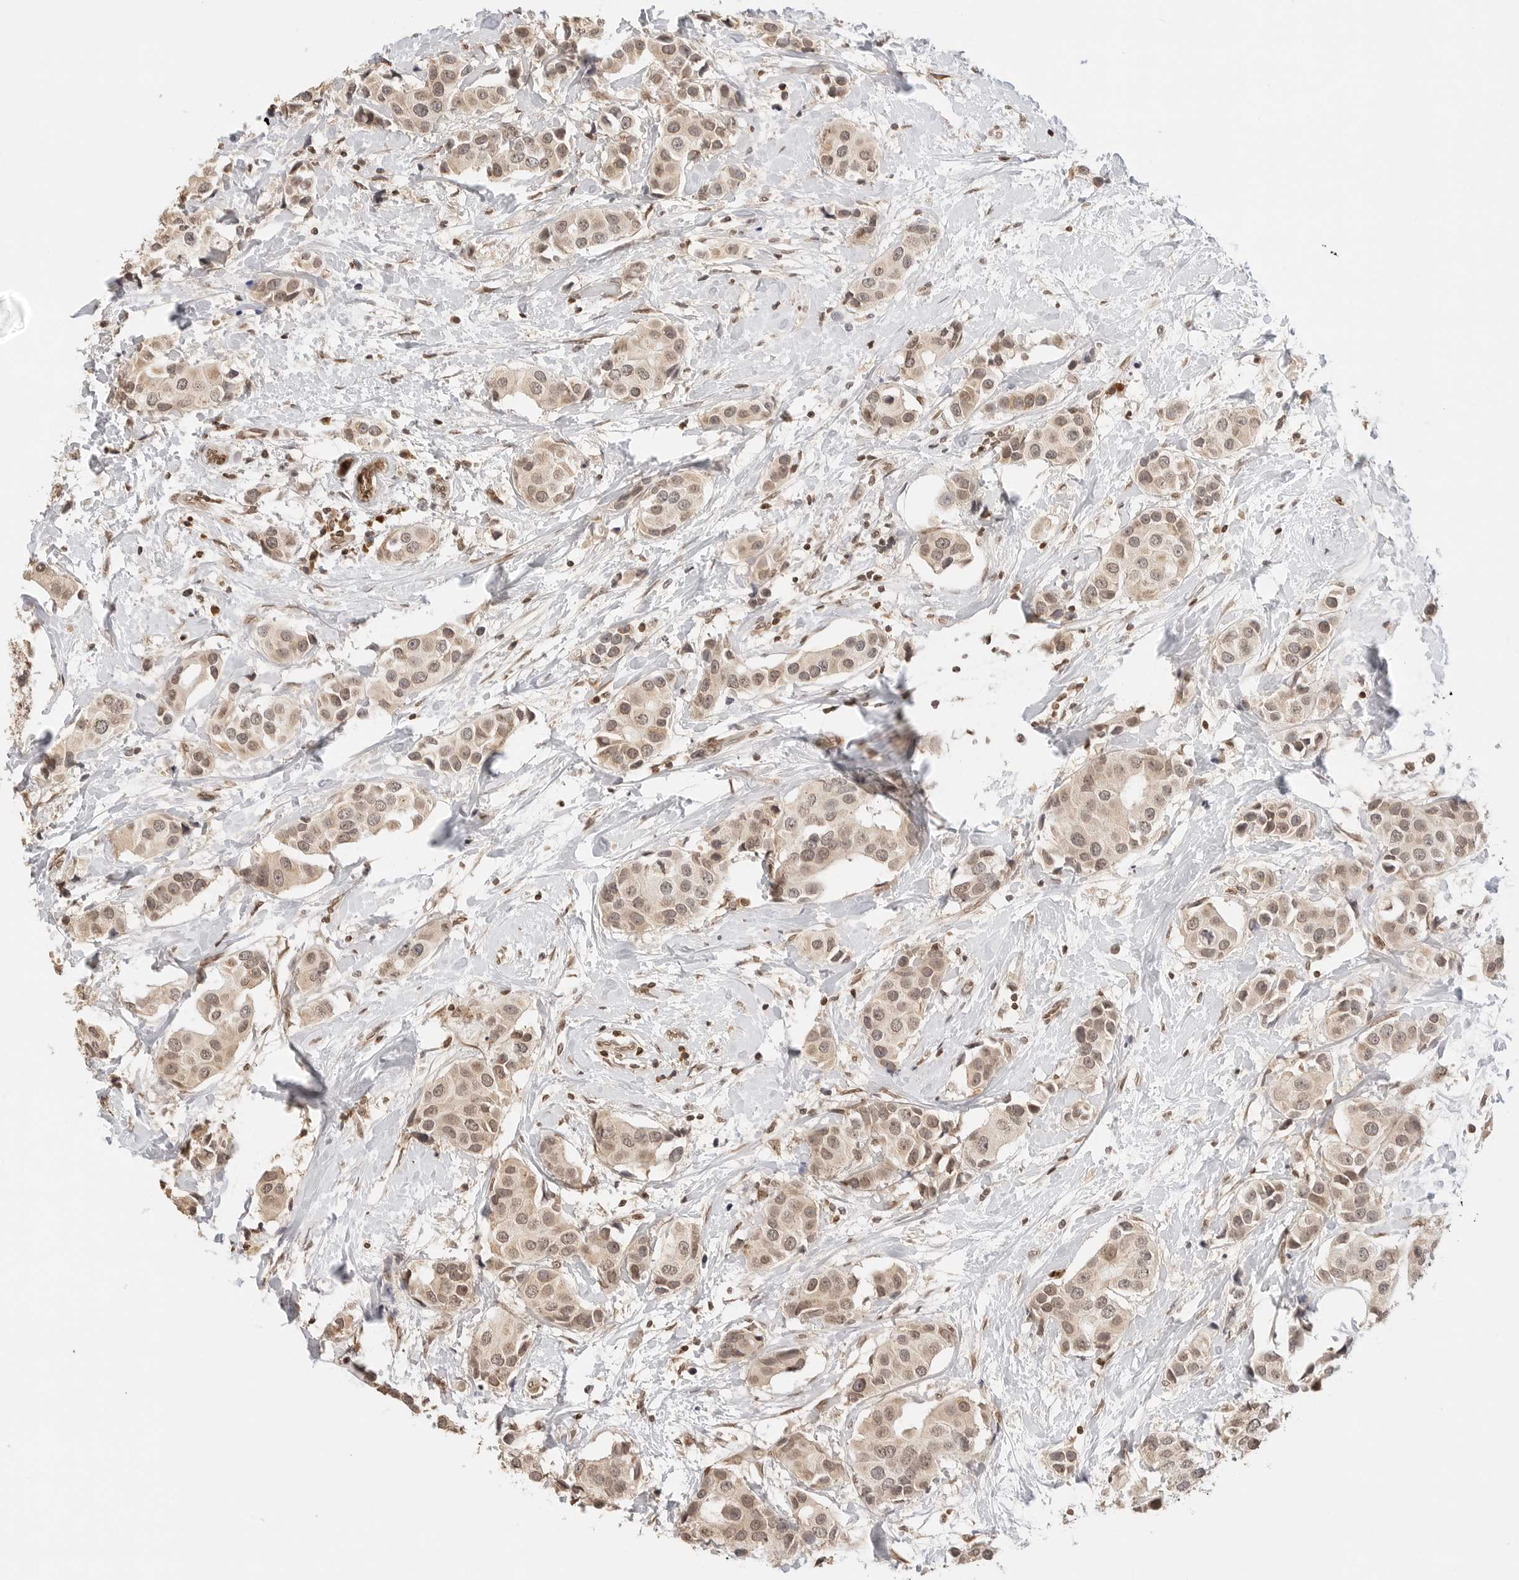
{"staining": {"intensity": "moderate", "quantity": ">75%", "location": "cytoplasmic/membranous,nuclear"}, "tissue": "breast cancer", "cell_type": "Tumor cells", "image_type": "cancer", "snomed": [{"axis": "morphology", "description": "Normal tissue, NOS"}, {"axis": "morphology", "description": "Duct carcinoma"}, {"axis": "topography", "description": "Breast"}], "caption": "Immunohistochemistry (IHC) histopathology image of breast cancer stained for a protein (brown), which demonstrates medium levels of moderate cytoplasmic/membranous and nuclear expression in about >75% of tumor cells.", "gene": "POLH", "patient": {"sex": "female", "age": 39}}